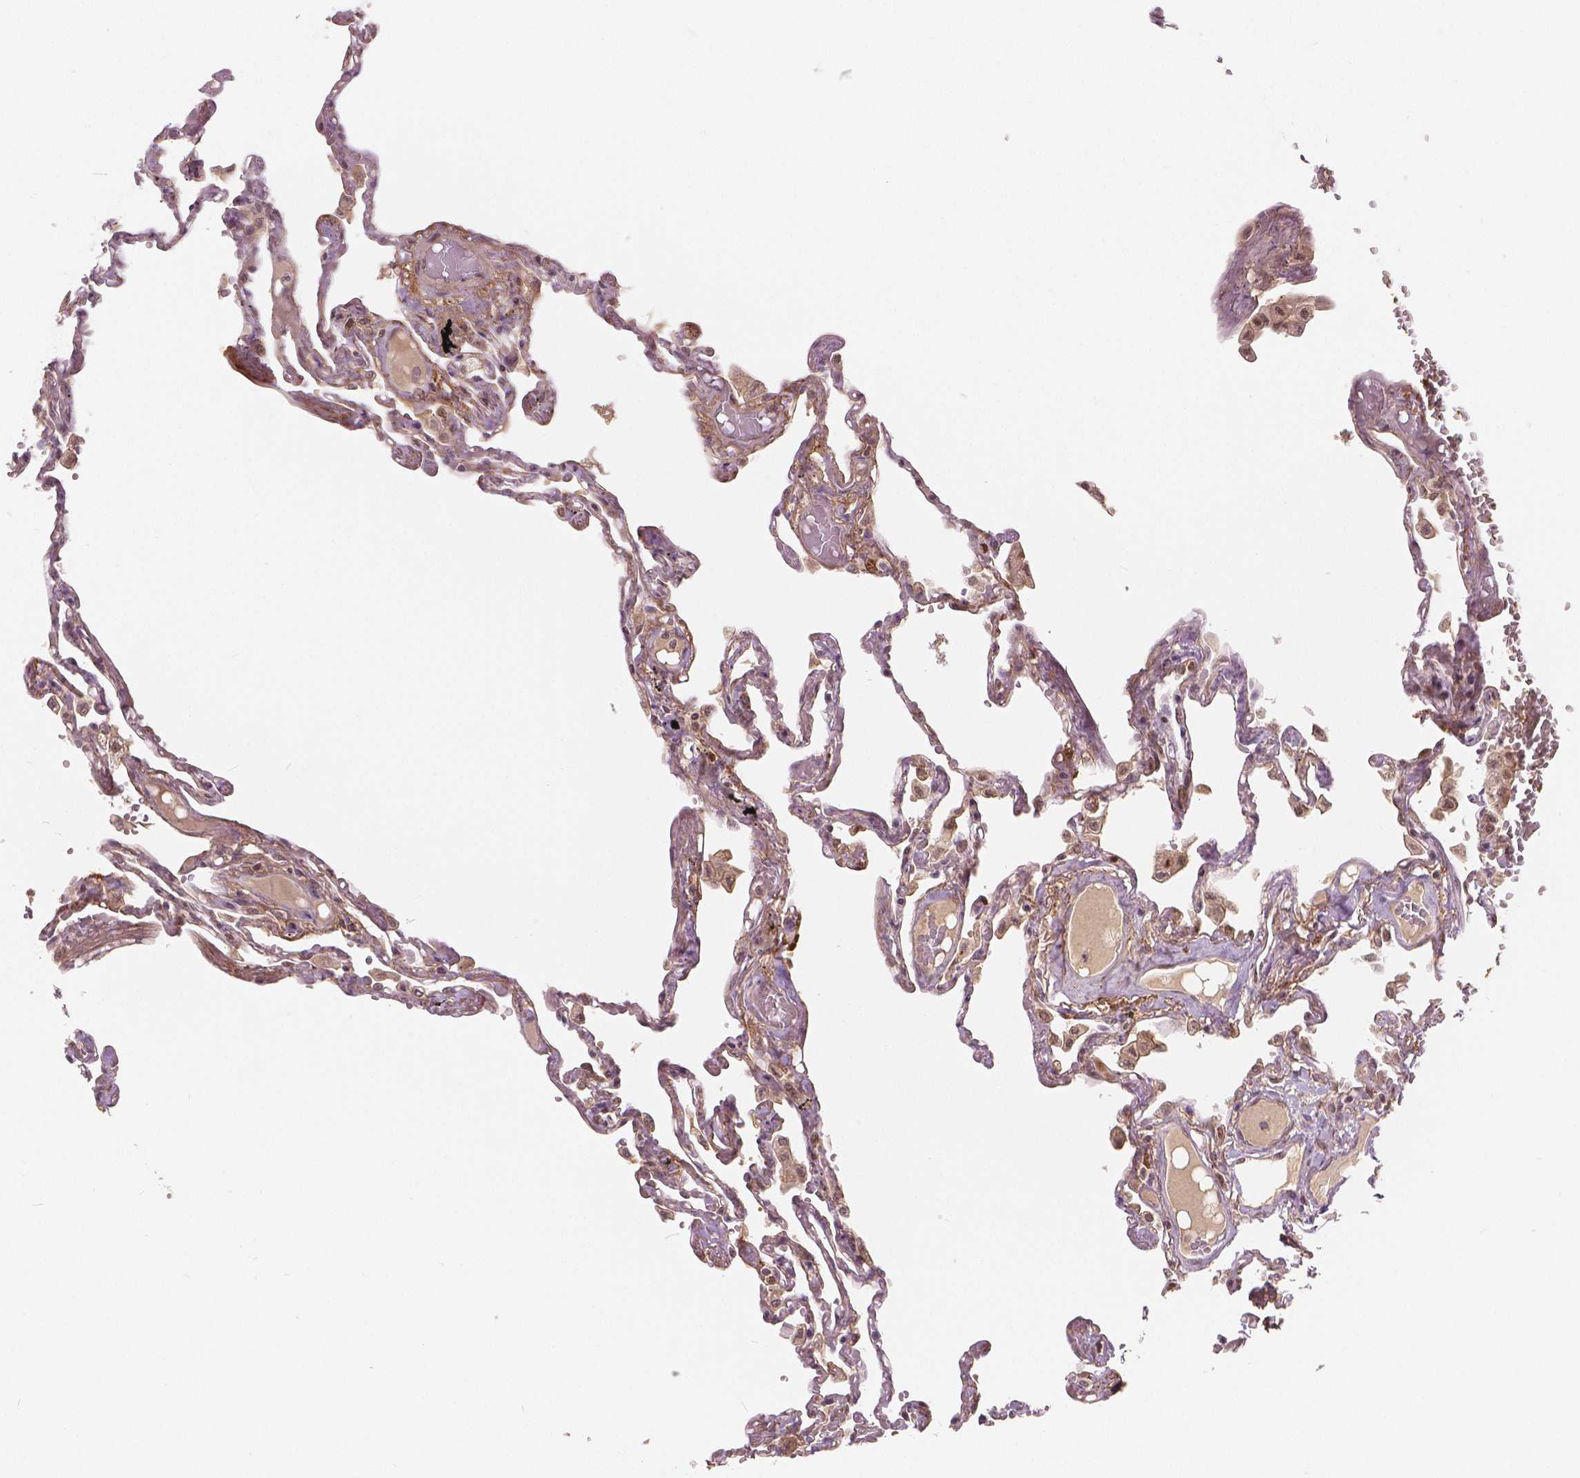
{"staining": {"intensity": "moderate", "quantity": "<25%", "location": "nuclear"}, "tissue": "lung", "cell_type": "Alveolar cells", "image_type": "normal", "snomed": [{"axis": "morphology", "description": "Normal tissue, NOS"}, {"axis": "morphology", "description": "Adenocarcinoma, NOS"}, {"axis": "topography", "description": "Cartilage tissue"}, {"axis": "topography", "description": "Lung"}], "caption": "A brown stain labels moderate nuclear positivity of a protein in alveolar cells of benign human lung. The protein of interest is stained brown, and the nuclei are stained in blue (DAB (3,3'-diaminobenzidine) IHC with brightfield microscopy, high magnification).", "gene": "NSD2", "patient": {"sex": "female", "age": 67}}